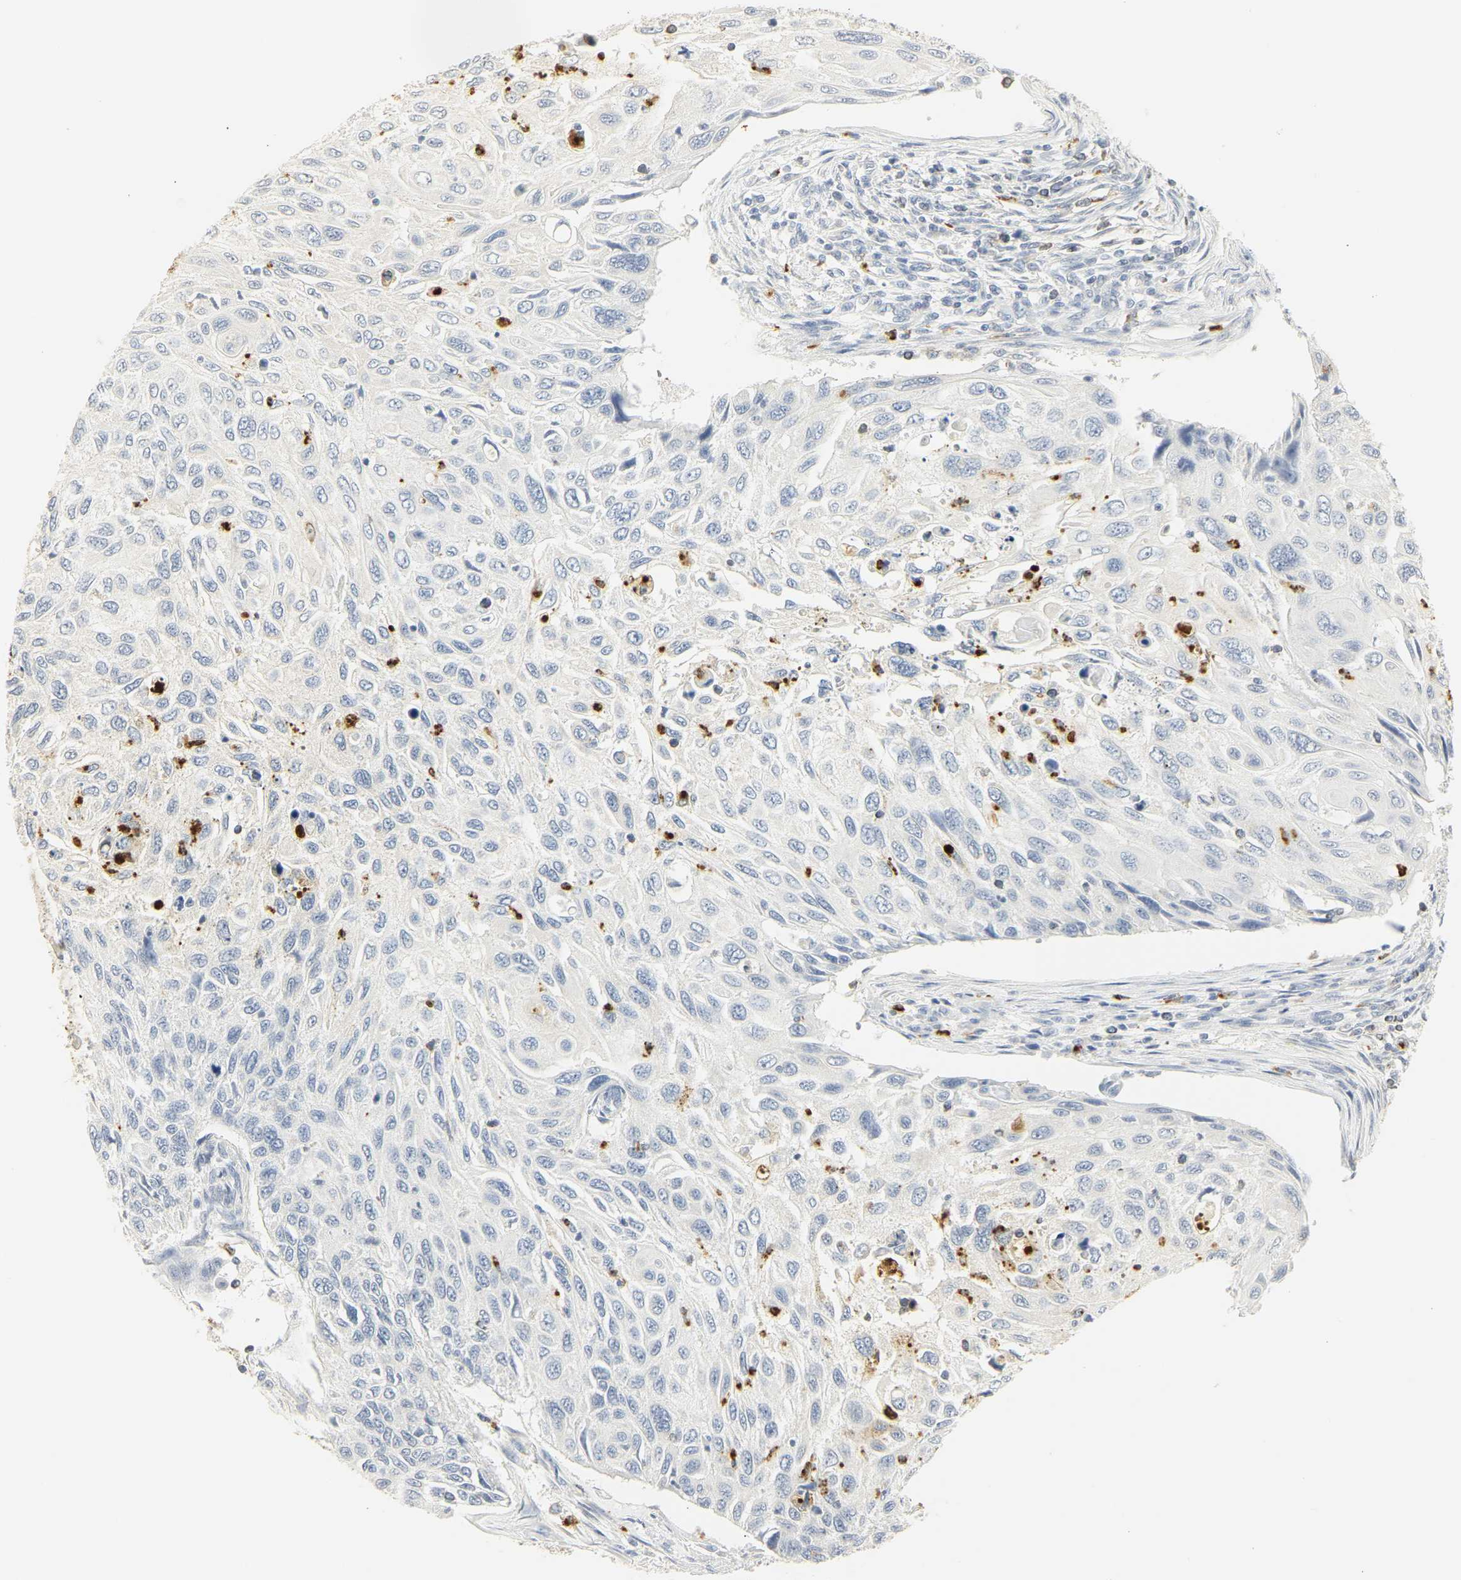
{"staining": {"intensity": "negative", "quantity": "none", "location": "none"}, "tissue": "cervical cancer", "cell_type": "Tumor cells", "image_type": "cancer", "snomed": [{"axis": "morphology", "description": "Squamous cell carcinoma, NOS"}, {"axis": "topography", "description": "Cervix"}], "caption": "A high-resolution image shows immunohistochemistry staining of squamous cell carcinoma (cervical), which reveals no significant expression in tumor cells. (Immunohistochemistry, brightfield microscopy, high magnification).", "gene": "MPO", "patient": {"sex": "female", "age": 70}}